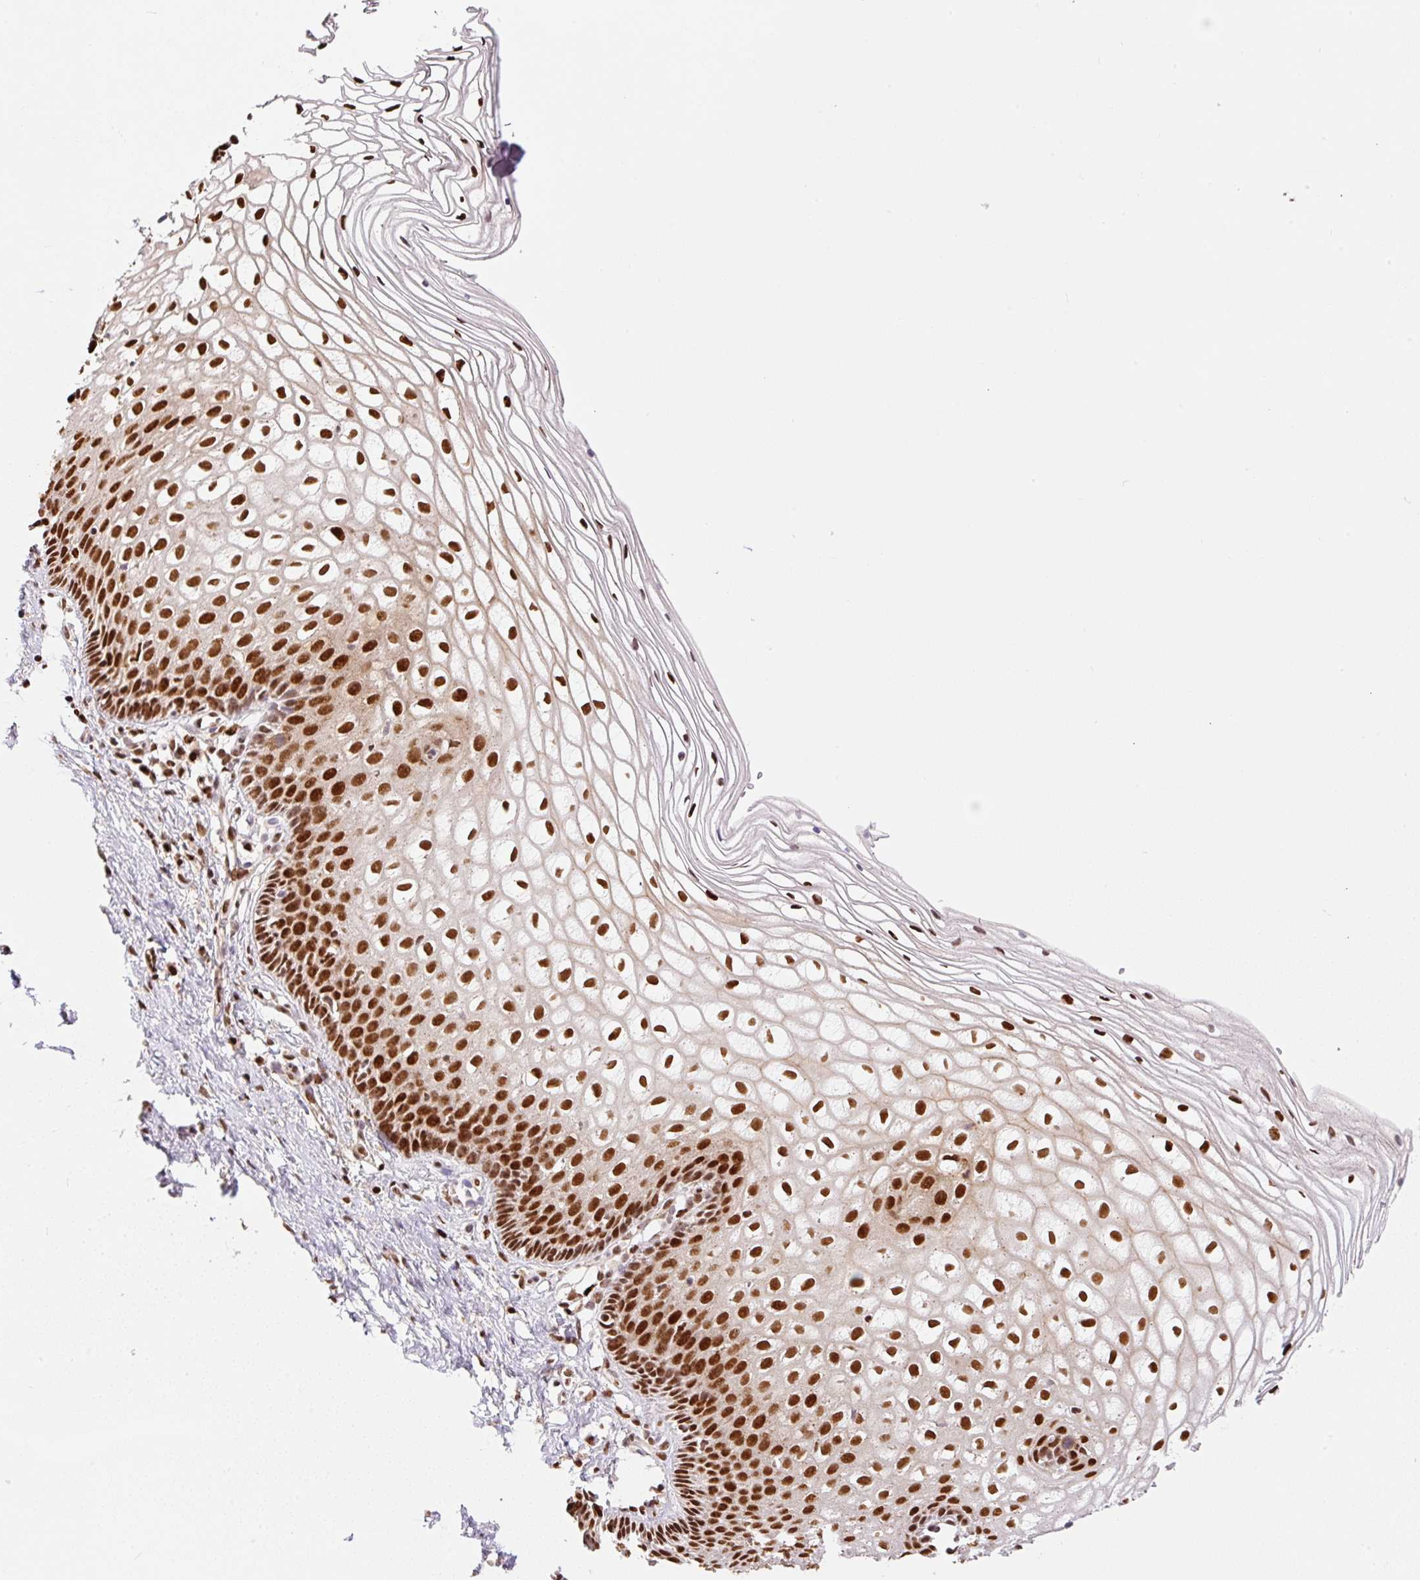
{"staining": {"intensity": "strong", "quantity": ">75%", "location": "nuclear"}, "tissue": "cervix", "cell_type": "Glandular cells", "image_type": "normal", "snomed": [{"axis": "morphology", "description": "Normal tissue, NOS"}, {"axis": "topography", "description": "Cervix"}], "caption": "High-magnification brightfield microscopy of normal cervix stained with DAB (brown) and counterstained with hematoxylin (blue). glandular cells exhibit strong nuclear staining is seen in about>75% of cells. Using DAB (brown) and hematoxylin (blue) stains, captured at high magnification using brightfield microscopy.", "gene": "GPR139", "patient": {"sex": "female", "age": 36}}